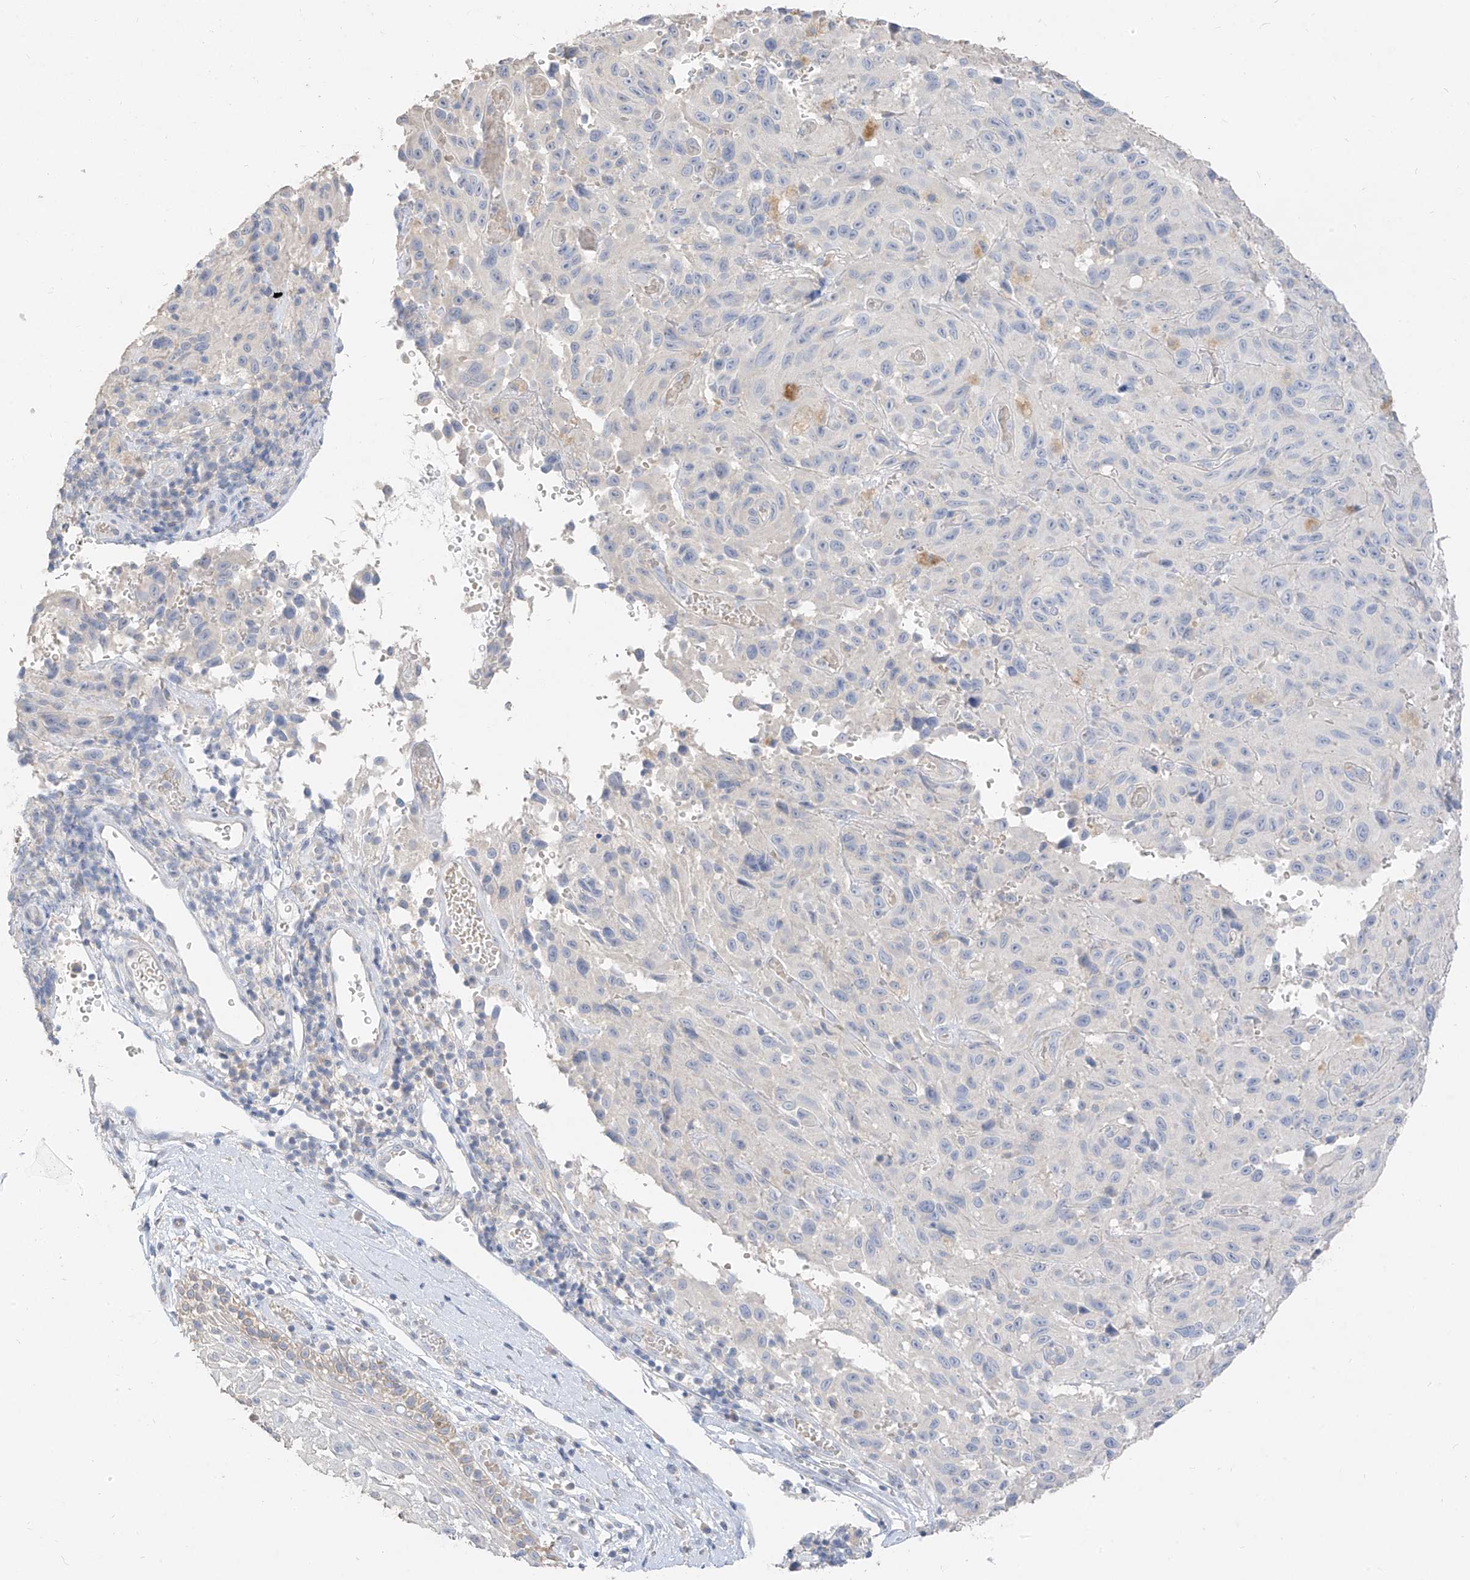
{"staining": {"intensity": "negative", "quantity": "none", "location": "none"}, "tissue": "melanoma", "cell_type": "Tumor cells", "image_type": "cancer", "snomed": [{"axis": "morphology", "description": "Malignant melanoma, NOS"}, {"axis": "topography", "description": "Skin"}], "caption": "The image demonstrates no significant expression in tumor cells of malignant melanoma.", "gene": "ZZEF1", "patient": {"sex": "male", "age": 66}}